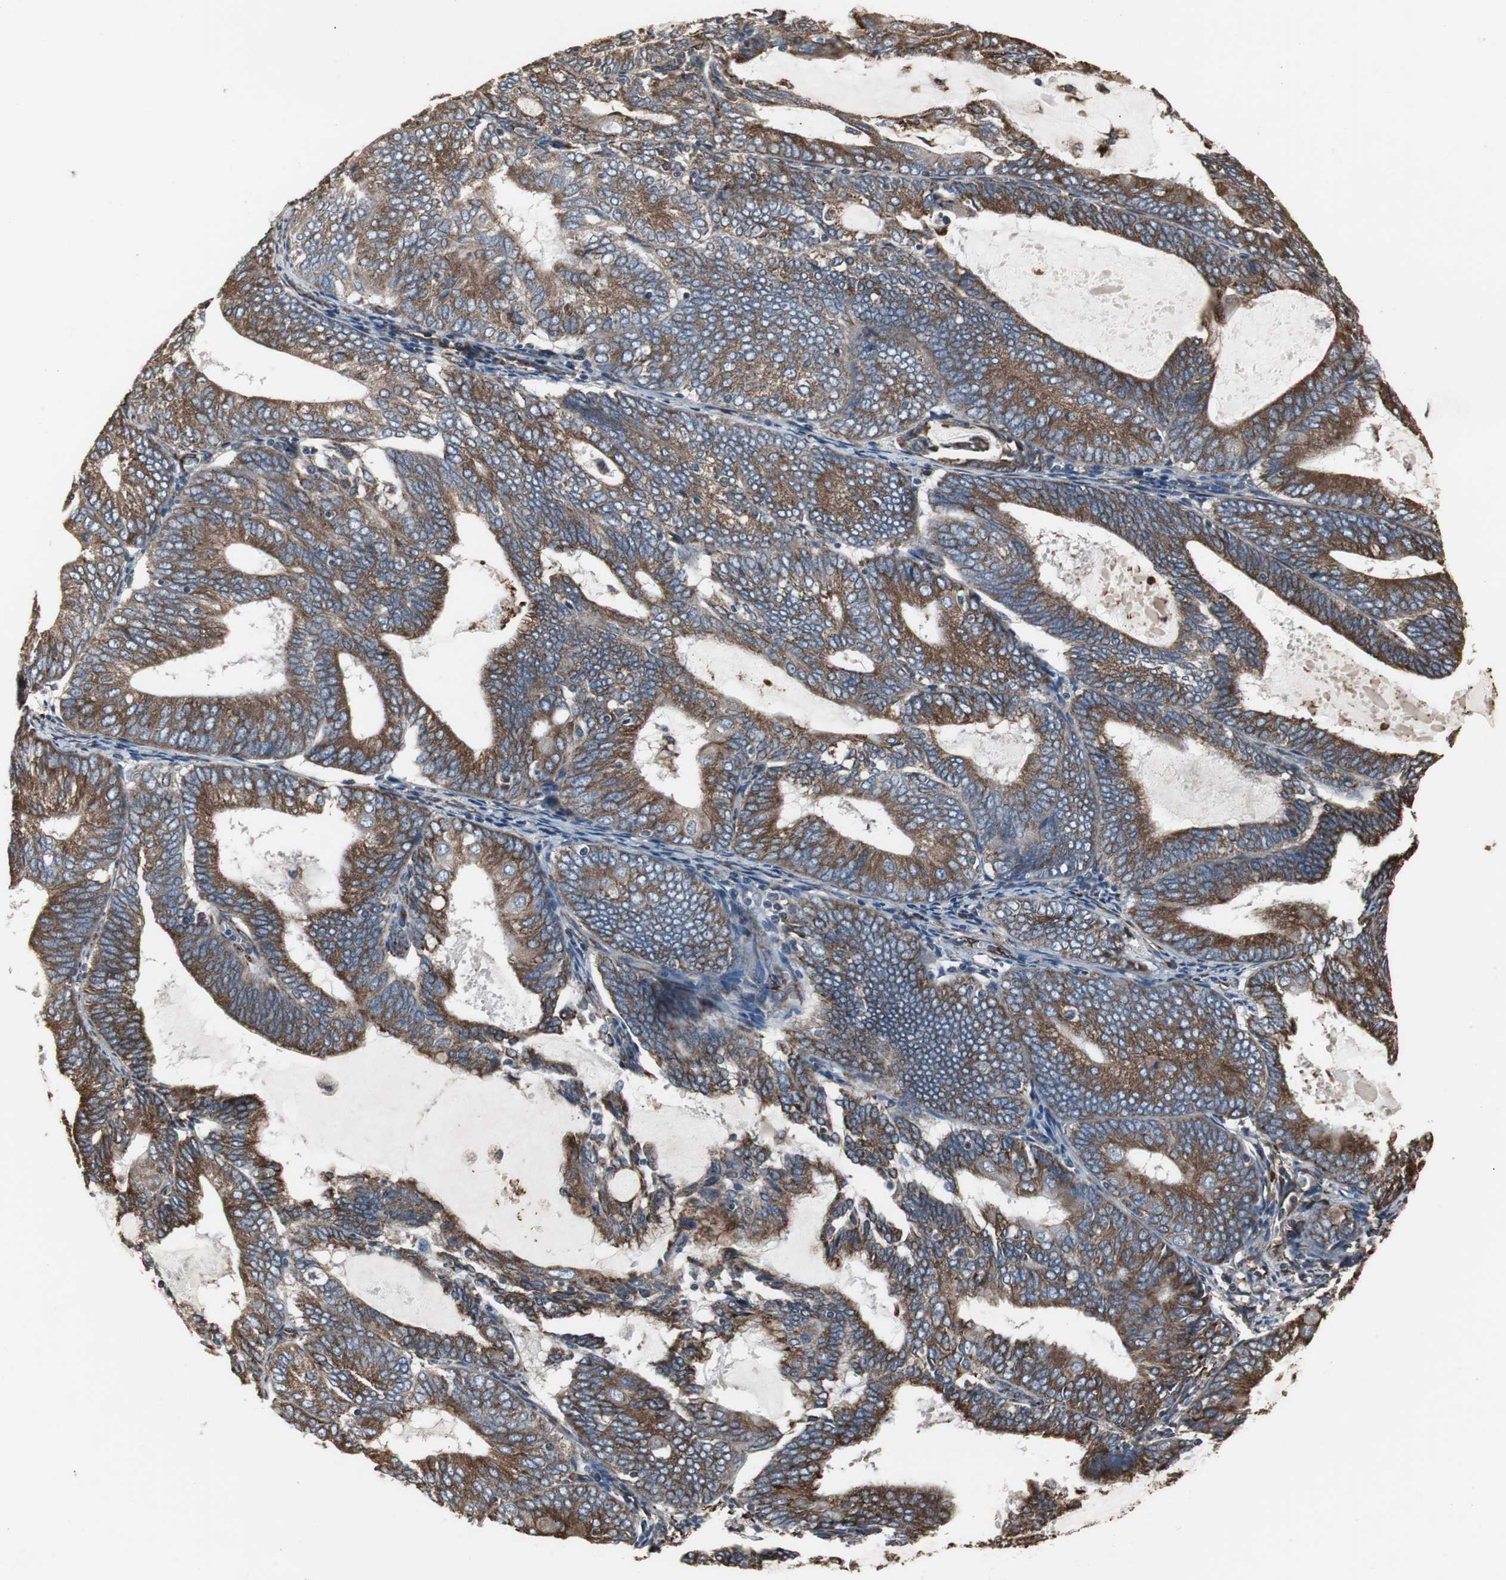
{"staining": {"intensity": "moderate", "quantity": ">75%", "location": "cytoplasmic/membranous"}, "tissue": "endometrial cancer", "cell_type": "Tumor cells", "image_type": "cancer", "snomed": [{"axis": "morphology", "description": "Adenocarcinoma, NOS"}, {"axis": "topography", "description": "Endometrium"}], "caption": "Protein analysis of endometrial adenocarcinoma tissue exhibits moderate cytoplasmic/membranous expression in approximately >75% of tumor cells.", "gene": "CALU", "patient": {"sex": "female", "age": 81}}